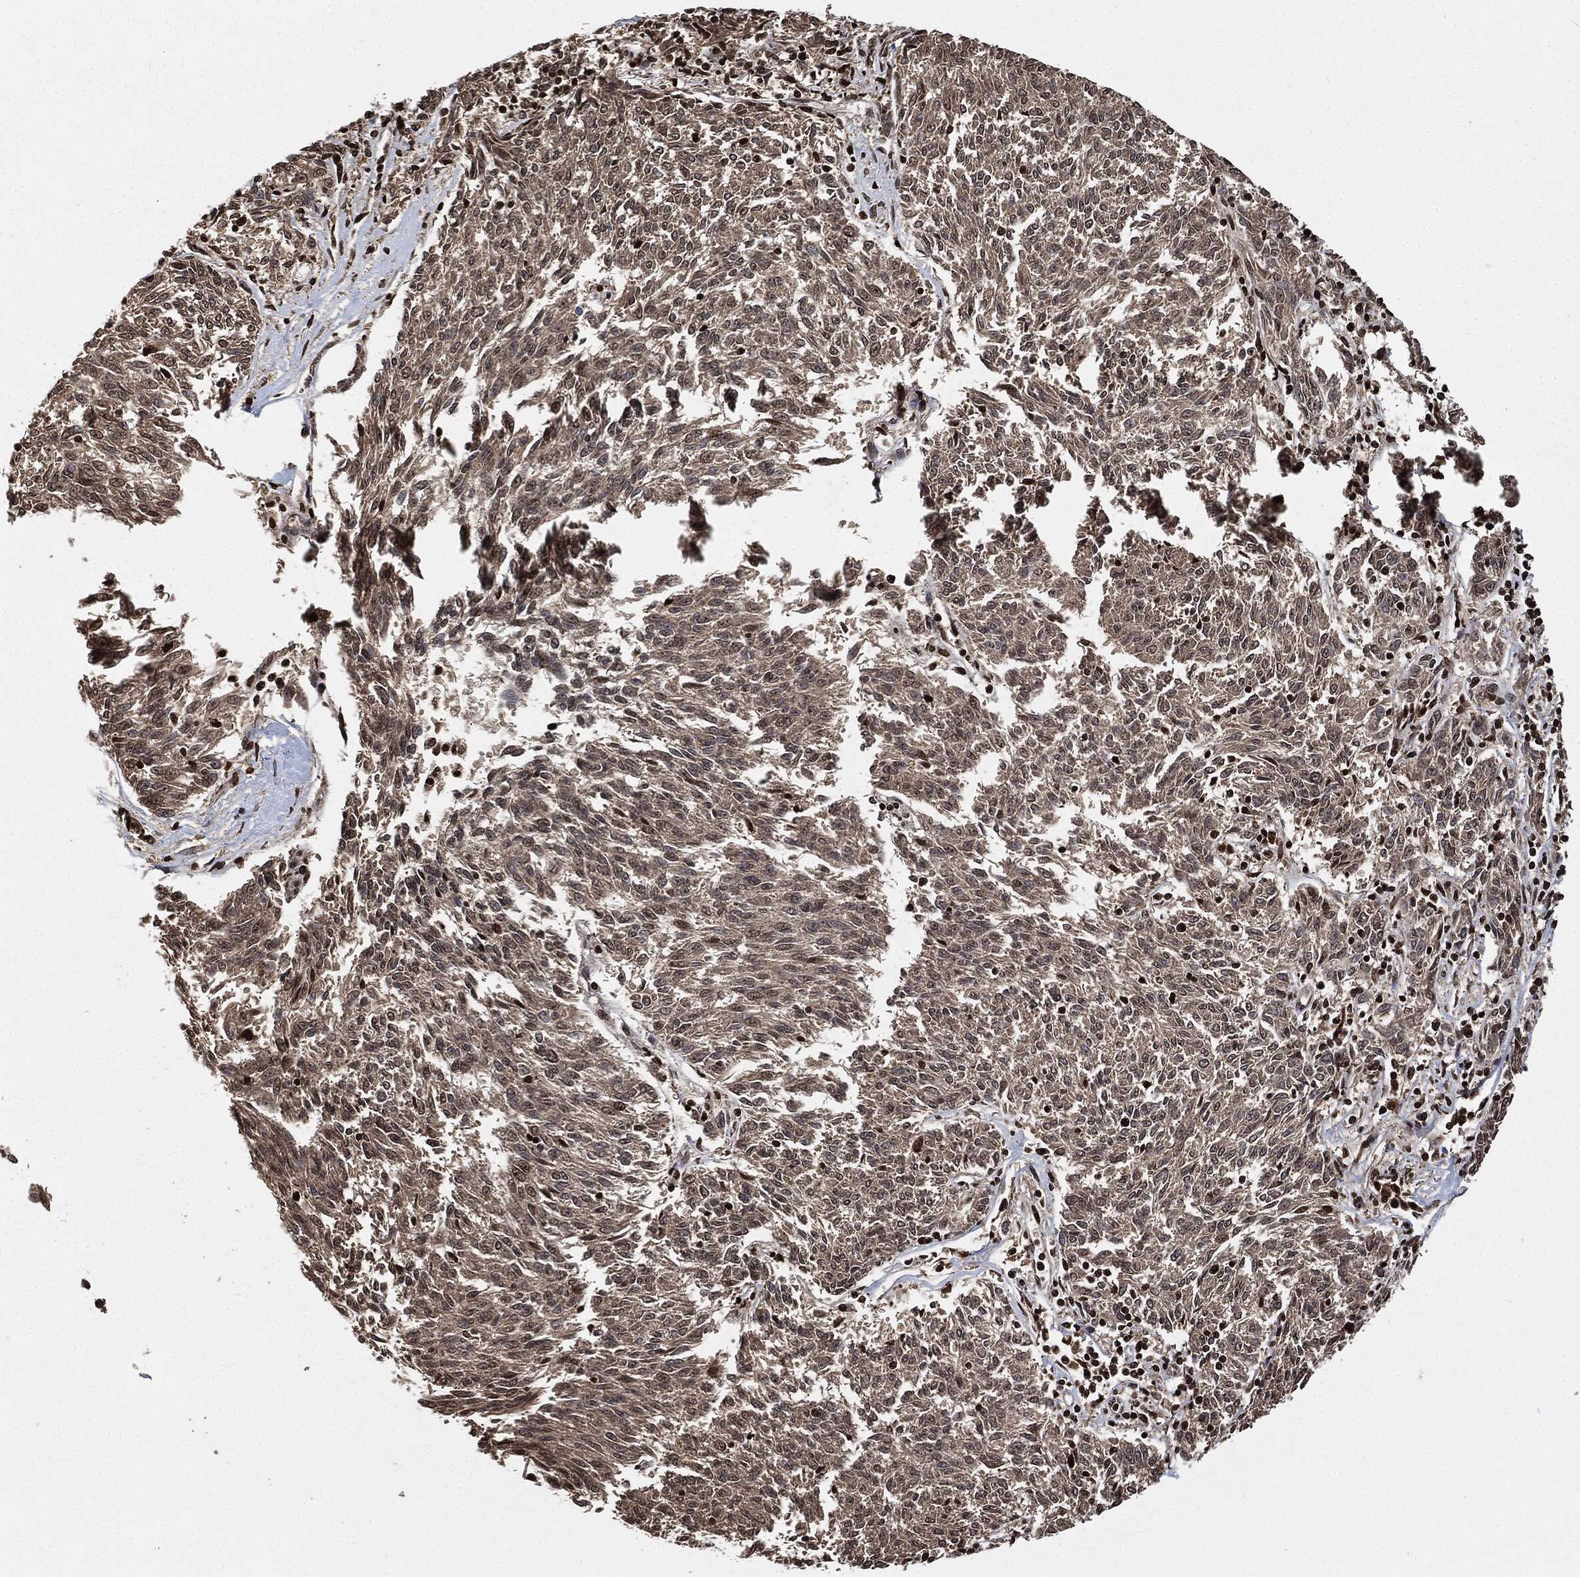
{"staining": {"intensity": "negative", "quantity": "none", "location": "none"}, "tissue": "melanoma", "cell_type": "Tumor cells", "image_type": "cancer", "snomed": [{"axis": "morphology", "description": "Malignant melanoma, NOS"}, {"axis": "topography", "description": "Skin"}], "caption": "The photomicrograph shows no significant staining in tumor cells of melanoma.", "gene": "PDK1", "patient": {"sex": "female", "age": 72}}